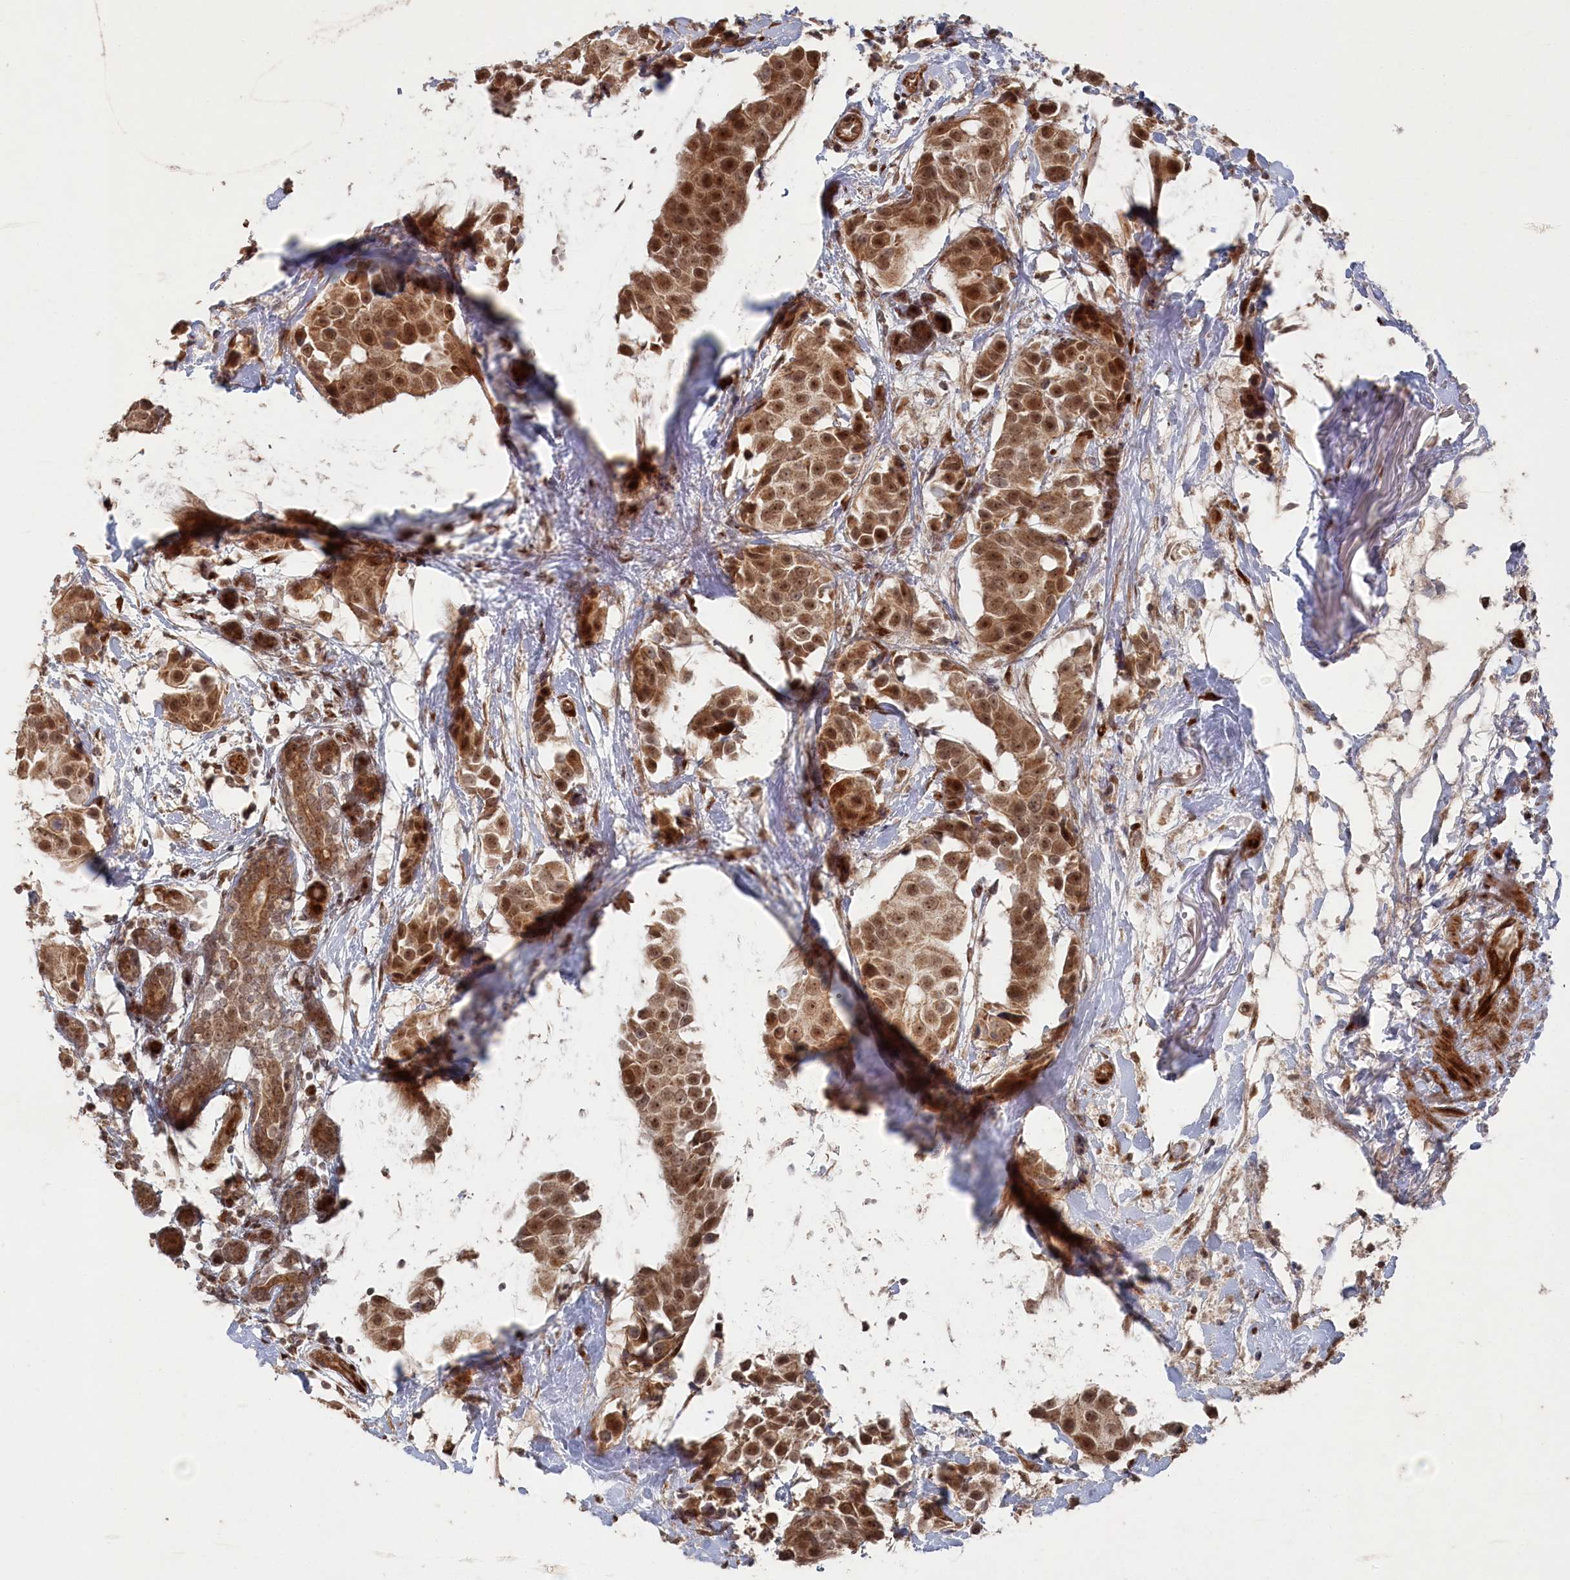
{"staining": {"intensity": "moderate", "quantity": ">75%", "location": "cytoplasmic/membranous,nuclear"}, "tissue": "breast cancer", "cell_type": "Tumor cells", "image_type": "cancer", "snomed": [{"axis": "morphology", "description": "Normal tissue, NOS"}, {"axis": "morphology", "description": "Duct carcinoma"}, {"axis": "topography", "description": "Breast"}], "caption": "Immunohistochemistry (IHC) (DAB (3,3'-diaminobenzidine)) staining of human breast cancer exhibits moderate cytoplasmic/membranous and nuclear protein expression in about >75% of tumor cells.", "gene": "POLR3A", "patient": {"sex": "female", "age": 39}}